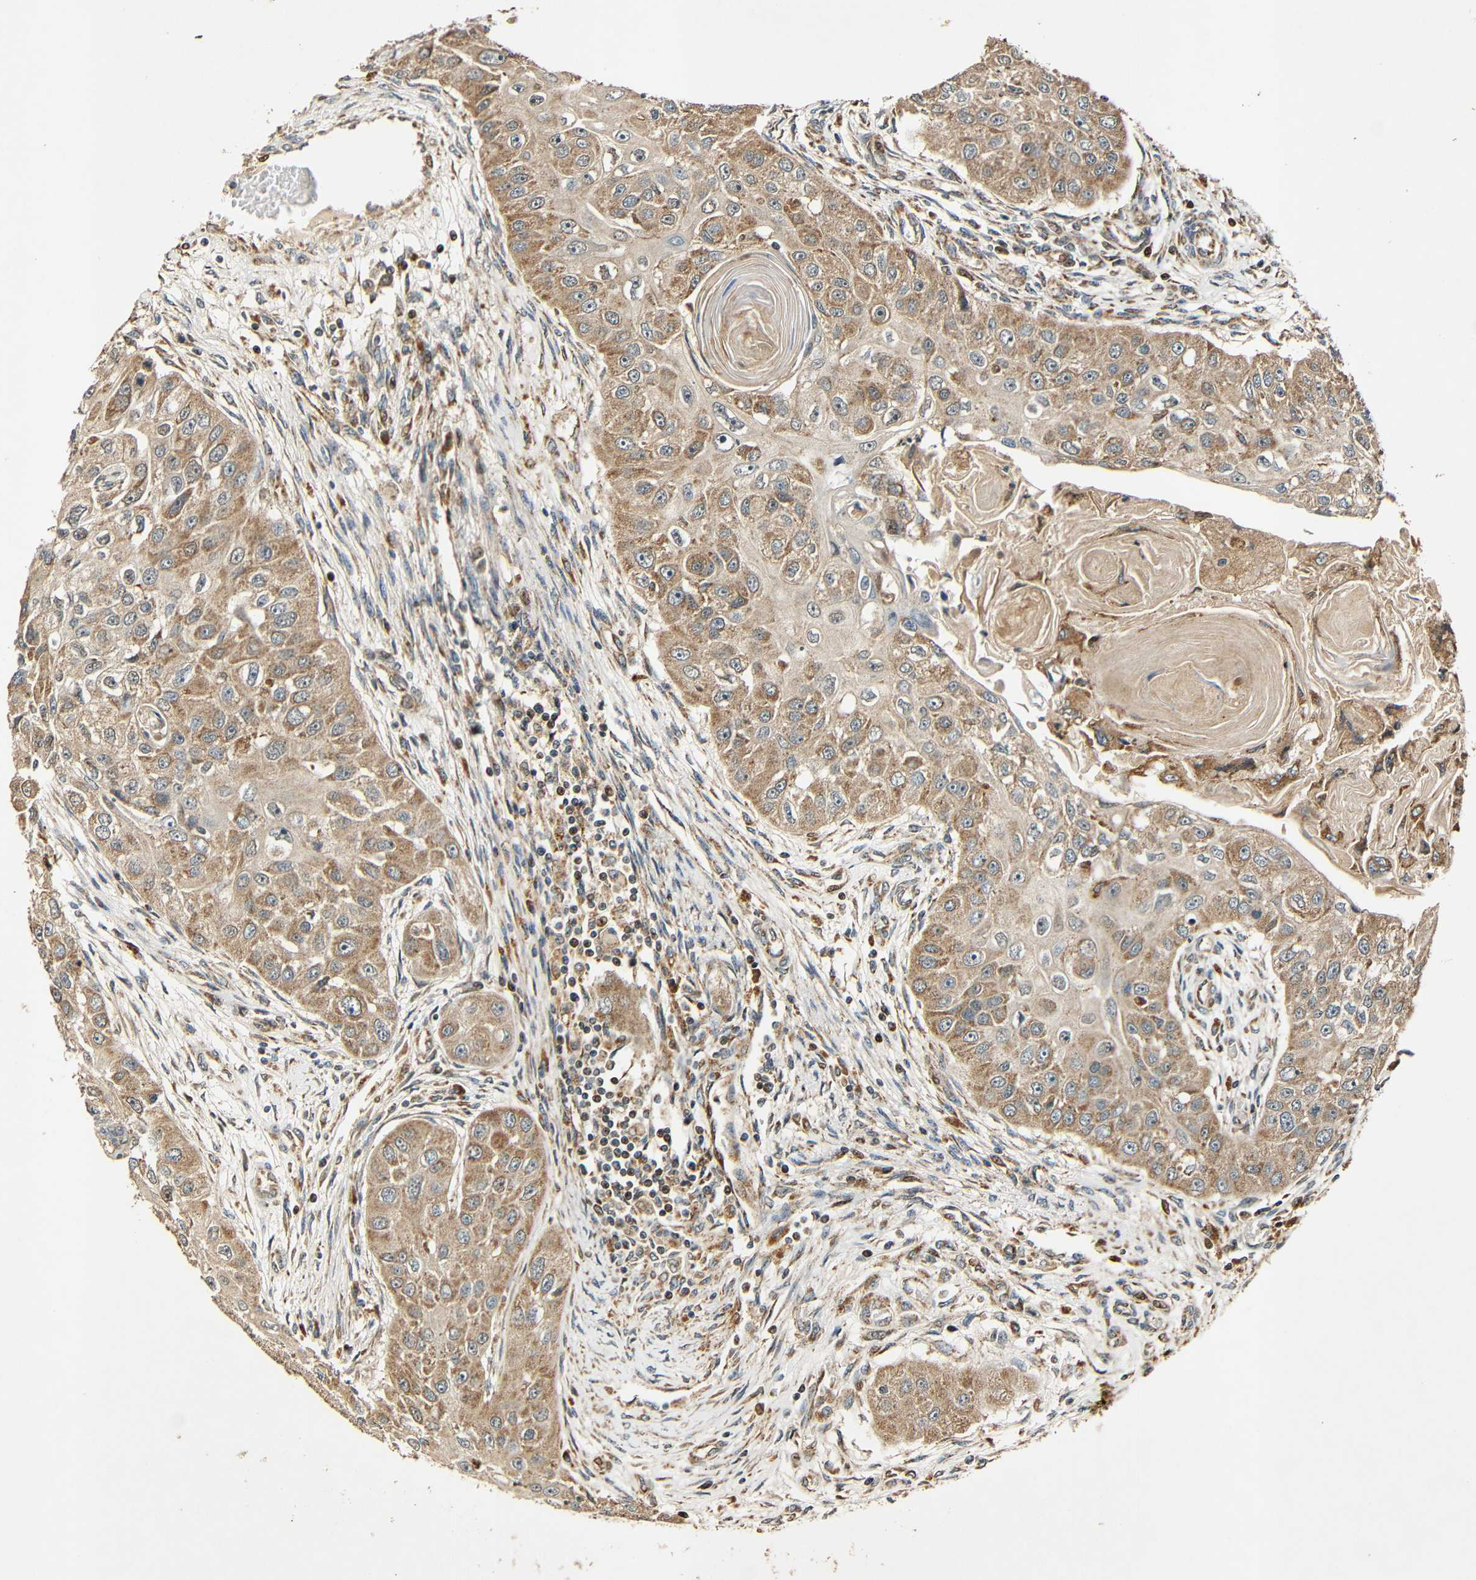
{"staining": {"intensity": "moderate", "quantity": ">75%", "location": "cytoplasmic/membranous"}, "tissue": "head and neck cancer", "cell_type": "Tumor cells", "image_type": "cancer", "snomed": [{"axis": "morphology", "description": "Normal tissue, NOS"}, {"axis": "morphology", "description": "Squamous cell carcinoma, NOS"}, {"axis": "topography", "description": "Skeletal muscle"}, {"axis": "topography", "description": "Head-Neck"}], "caption": "Tumor cells reveal medium levels of moderate cytoplasmic/membranous staining in about >75% of cells in human squamous cell carcinoma (head and neck).", "gene": "KAZALD1", "patient": {"sex": "male", "age": 51}}